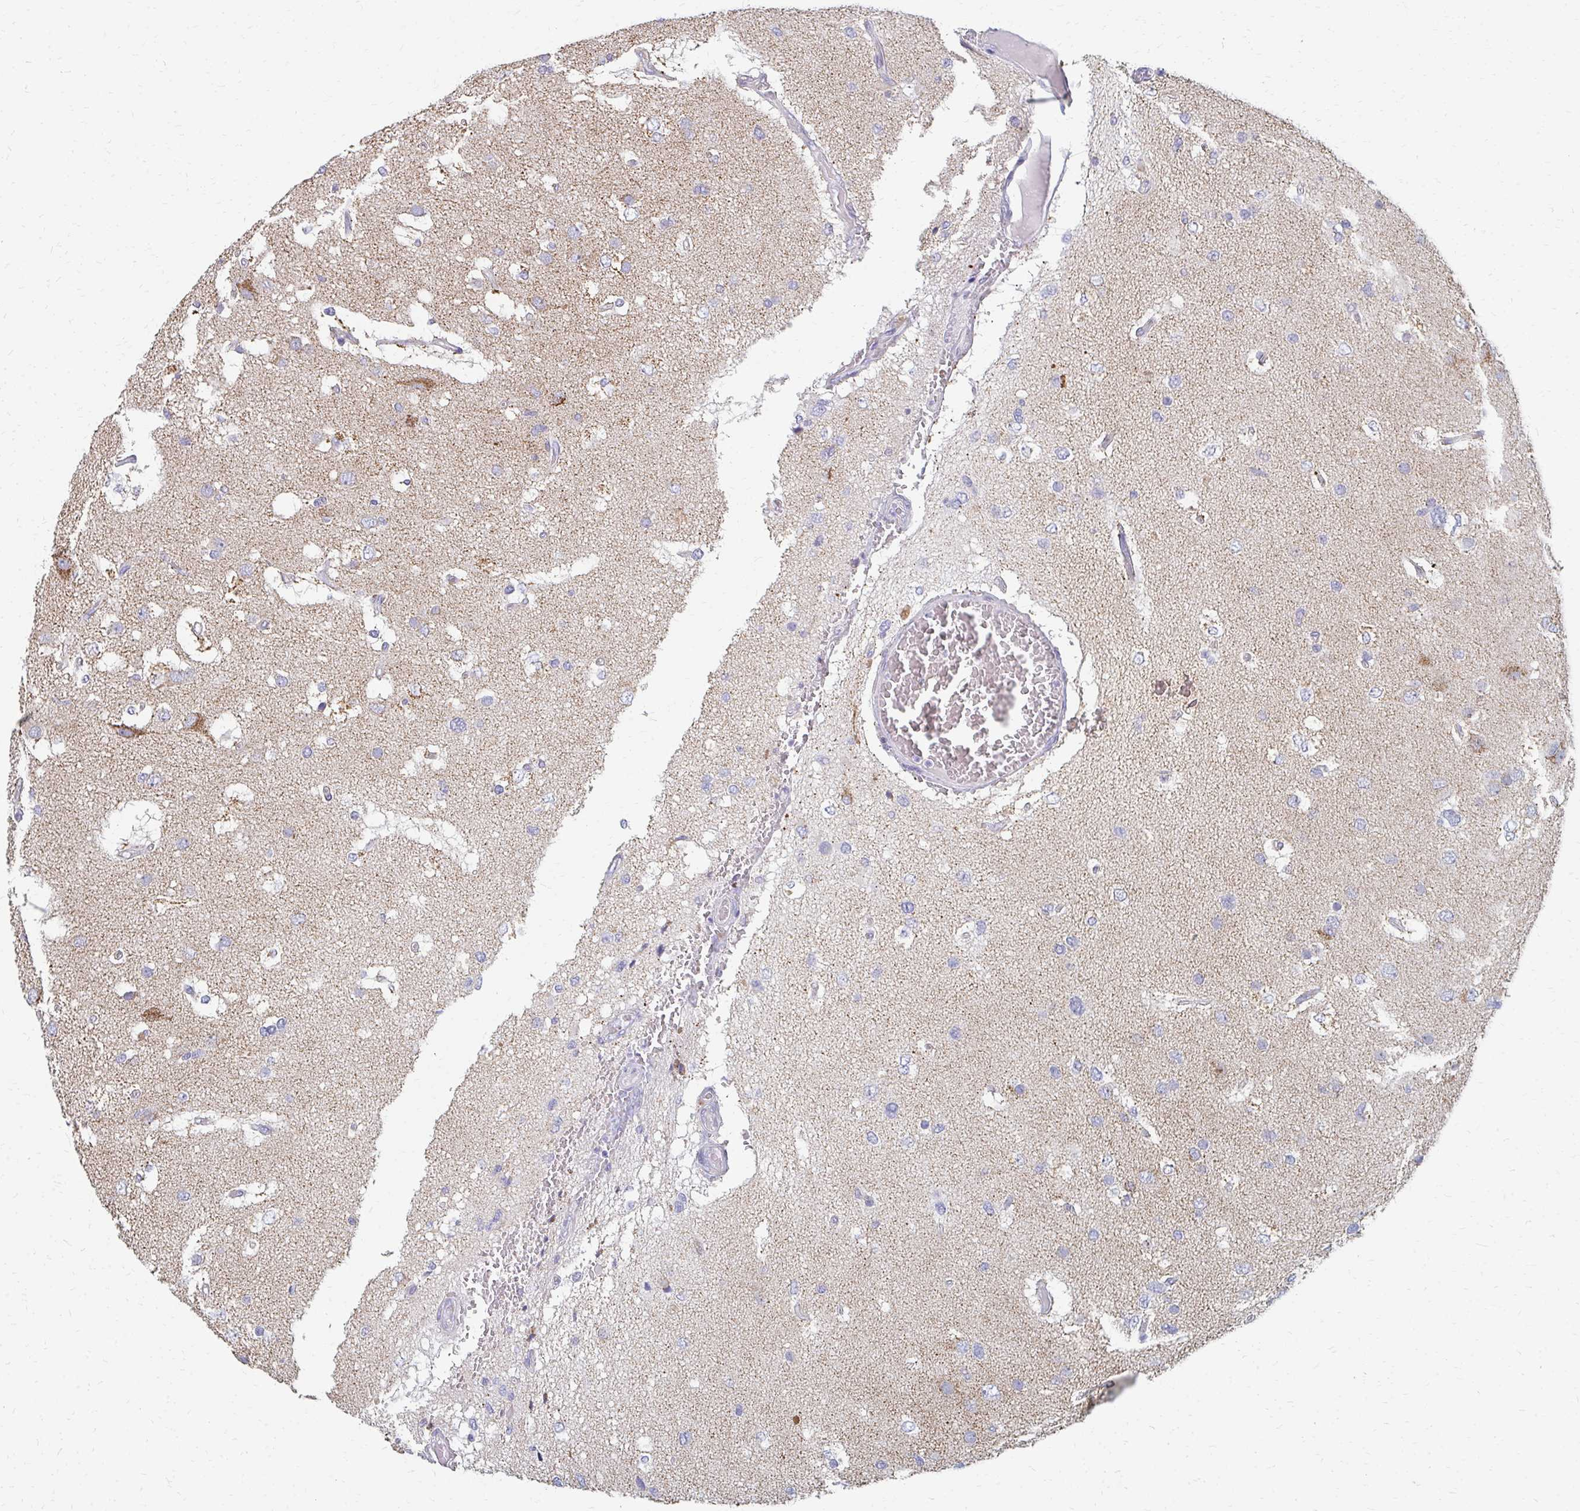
{"staining": {"intensity": "moderate", "quantity": "<25%", "location": "cytoplasmic/membranous"}, "tissue": "glioma", "cell_type": "Tumor cells", "image_type": "cancer", "snomed": [{"axis": "morphology", "description": "Glioma, malignant, High grade"}, {"axis": "topography", "description": "Brain"}], "caption": "Glioma stained with DAB (3,3'-diaminobenzidine) IHC exhibits low levels of moderate cytoplasmic/membranous expression in about <25% of tumor cells. Immunohistochemistry stains the protein in brown and the nuclei are stained blue.", "gene": "OR10V1", "patient": {"sex": "male", "age": 53}}